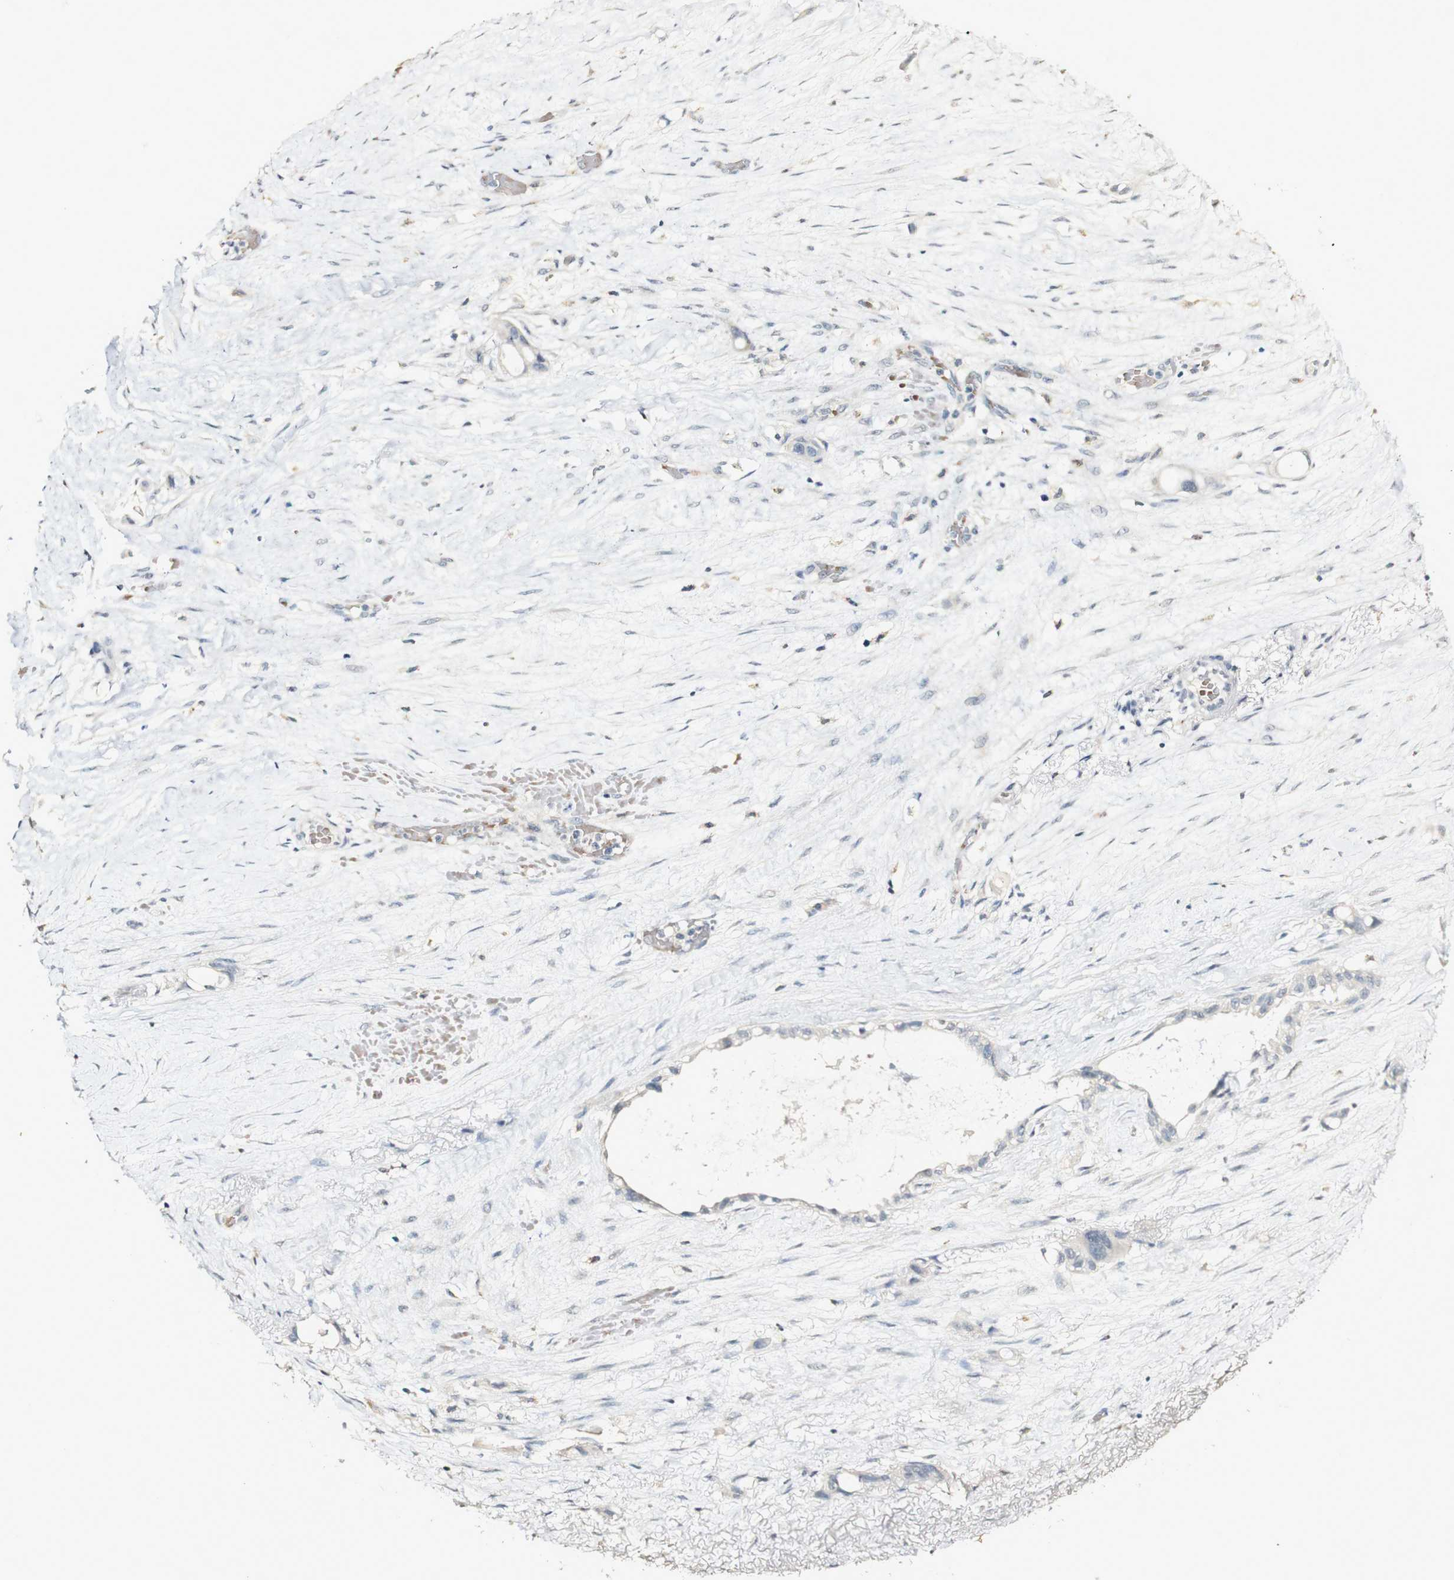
{"staining": {"intensity": "negative", "quantity": "none", "location": "none"}, "tissue": "liver cancer", "cell_type": "Tumor cells", "image_type": "cancer", "snomed": [{"axis": "morphology", "description": "Cholangiocarcinoma"}, {"axis": "topography", "description": "Liver"}], "caption": "IHC image of liver cancer (cholangiocarcinoma) stained for a protein (brown), which shows no positivity in tumor cells.", "gene": "SYT7", "patient": {"sex": "female", "age": 65}}